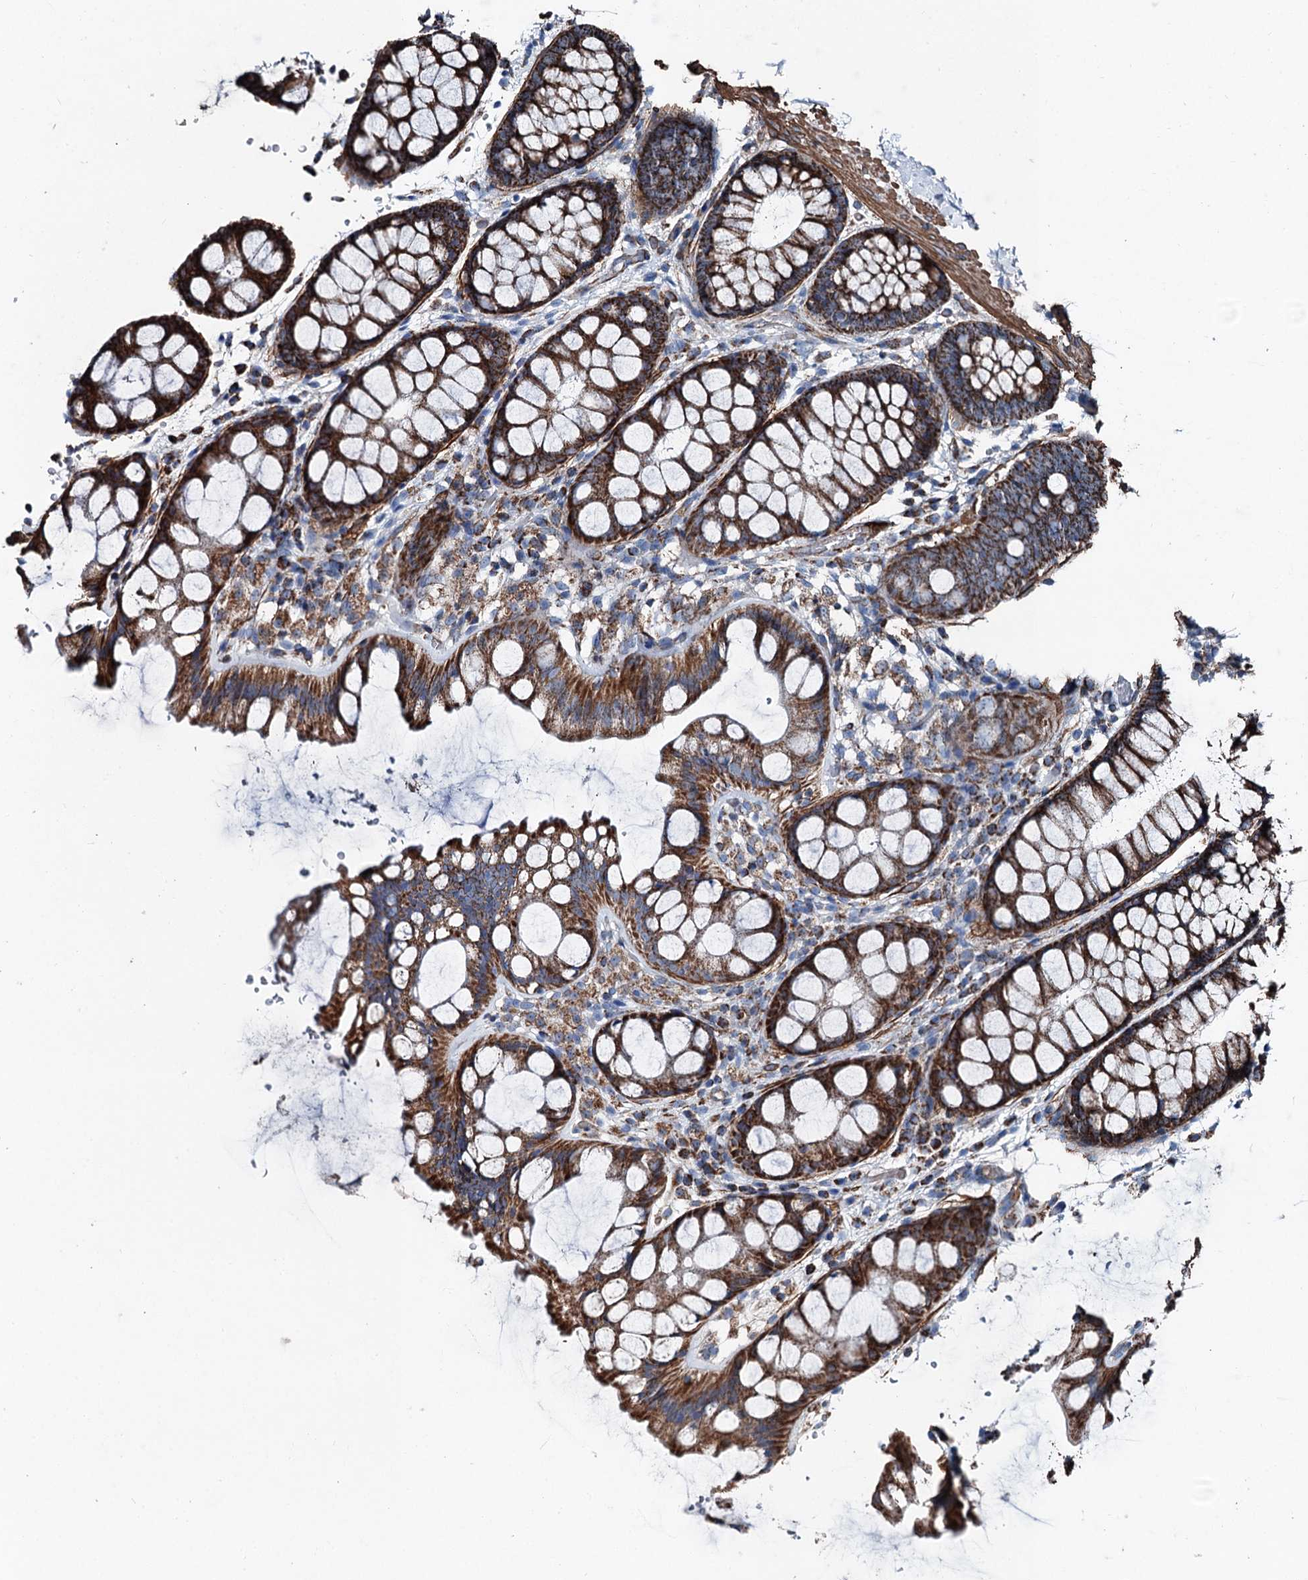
{"staining": {"intensity": "strong", "quantity": ">75%", "location": "cytoplasmic/membranous"}, "tissue": "colon", "cell_type": "Endothelial cells", "image_type": "normal", "snomed": [{"axis": "morphology", "description": "Normal tissue, NOS"}, {"axis": "topography", "description": "Colon"}], "caption": "Colon stained with DAB immunohistochemistry (IHC) displays high levels of strong cytoplasmic/membranous positivity in approximately >75% of endothelial cells. (DAB (3,3'-diaminobenzidine) = brown stain, brightfield microscopy at high magnification).", "gene": "DDIAS", "patient": {"sex": "male", "age": 47}}